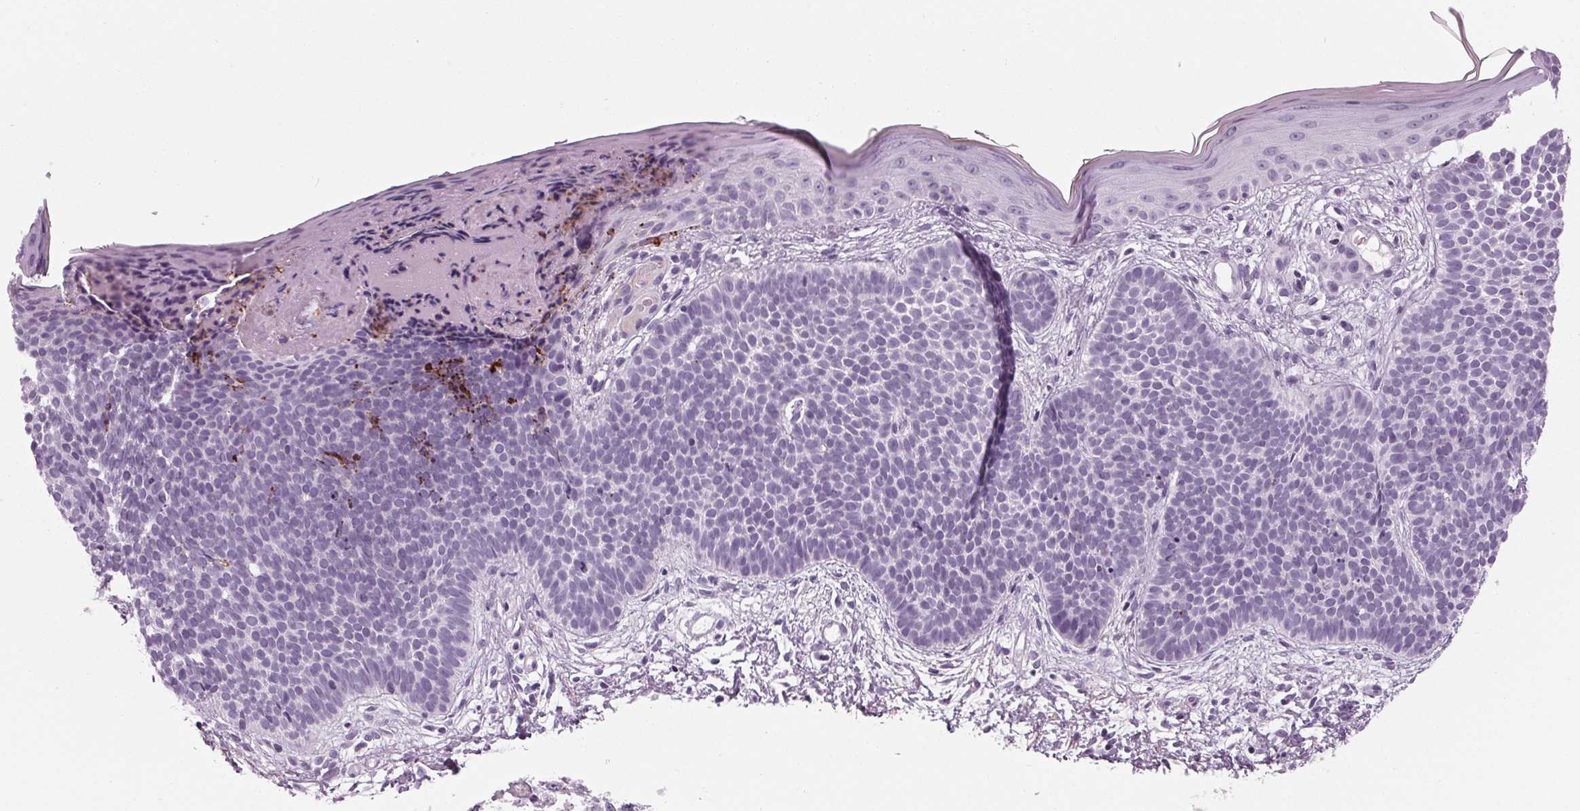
{"staining": {"intensity": "negative", "quantity": "none", "location": "none"}, "tissue": "skin cancer", "cell_type": "Tumor cells", "image_type": "cancer", "snomed": [{"axis": "morphology", "description": "Basal cell carcinoma"}, {"axis": "topography", "description": "Skin"}], "caption": "Skin cancer was stained to show a protein in brown. There is no significant expression in tumor cells.", "gene": "CYP3A43", "patient": {"sex": "female", "age": 70}}